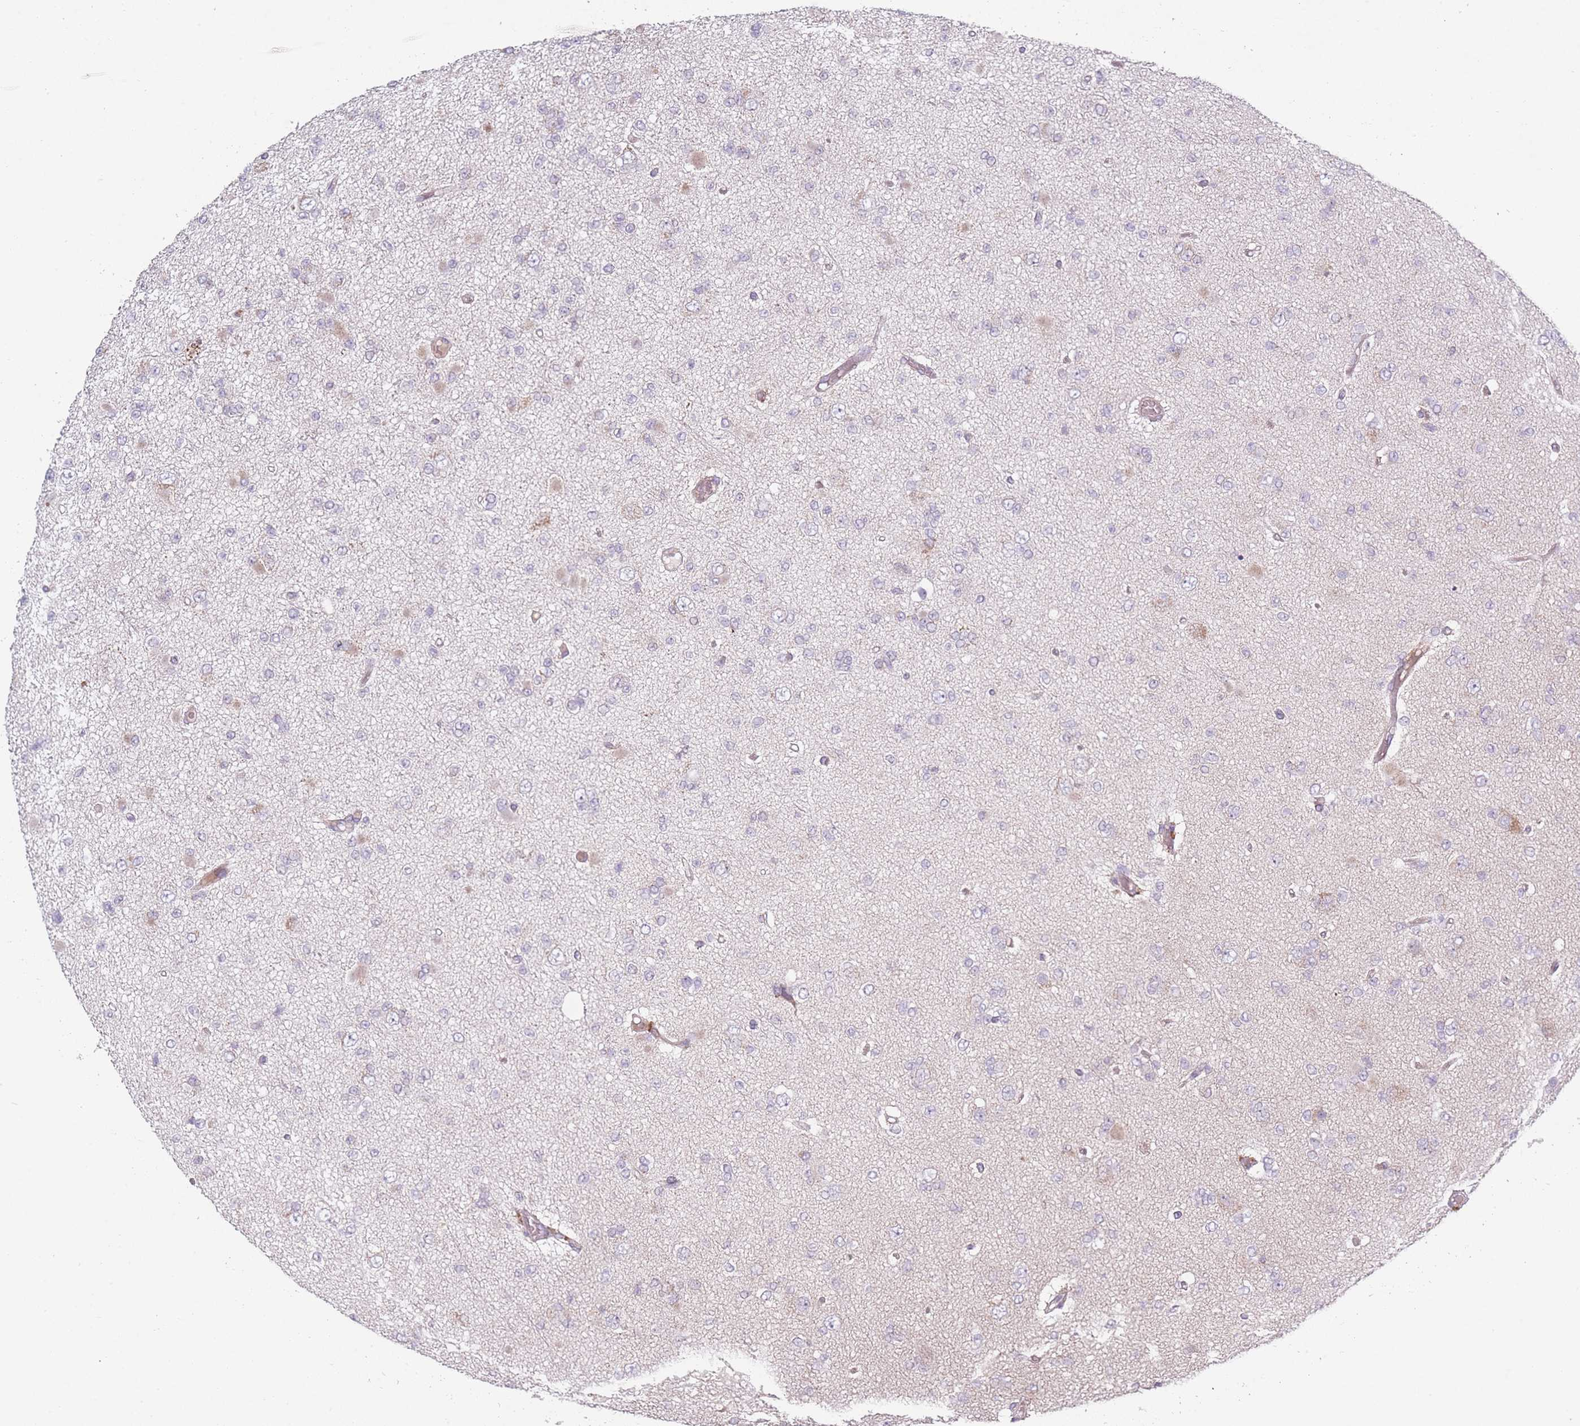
{"staining": {"intensity": "weak", "quantity": "<25%", "location": "cytoplasmic/membranous"}, "tissue": "glioma", "cell_type": "Tumor cells", "image_type": "cancer", "snomed": [{"axis": "morphology", "description": "Glioma, malignant, Low grade"}, {"axis": "topography", "description": "Brain"}], "caption": "An IHC histopathology image of glioma is shown. There is no staining in tumor cells of glioma. The staining is performed using DAB brown chromogen with nuclei counter-stained in using hematoxylin.", "gene": "PEX11B", "patient": {"sex": "female", "age": 22}}